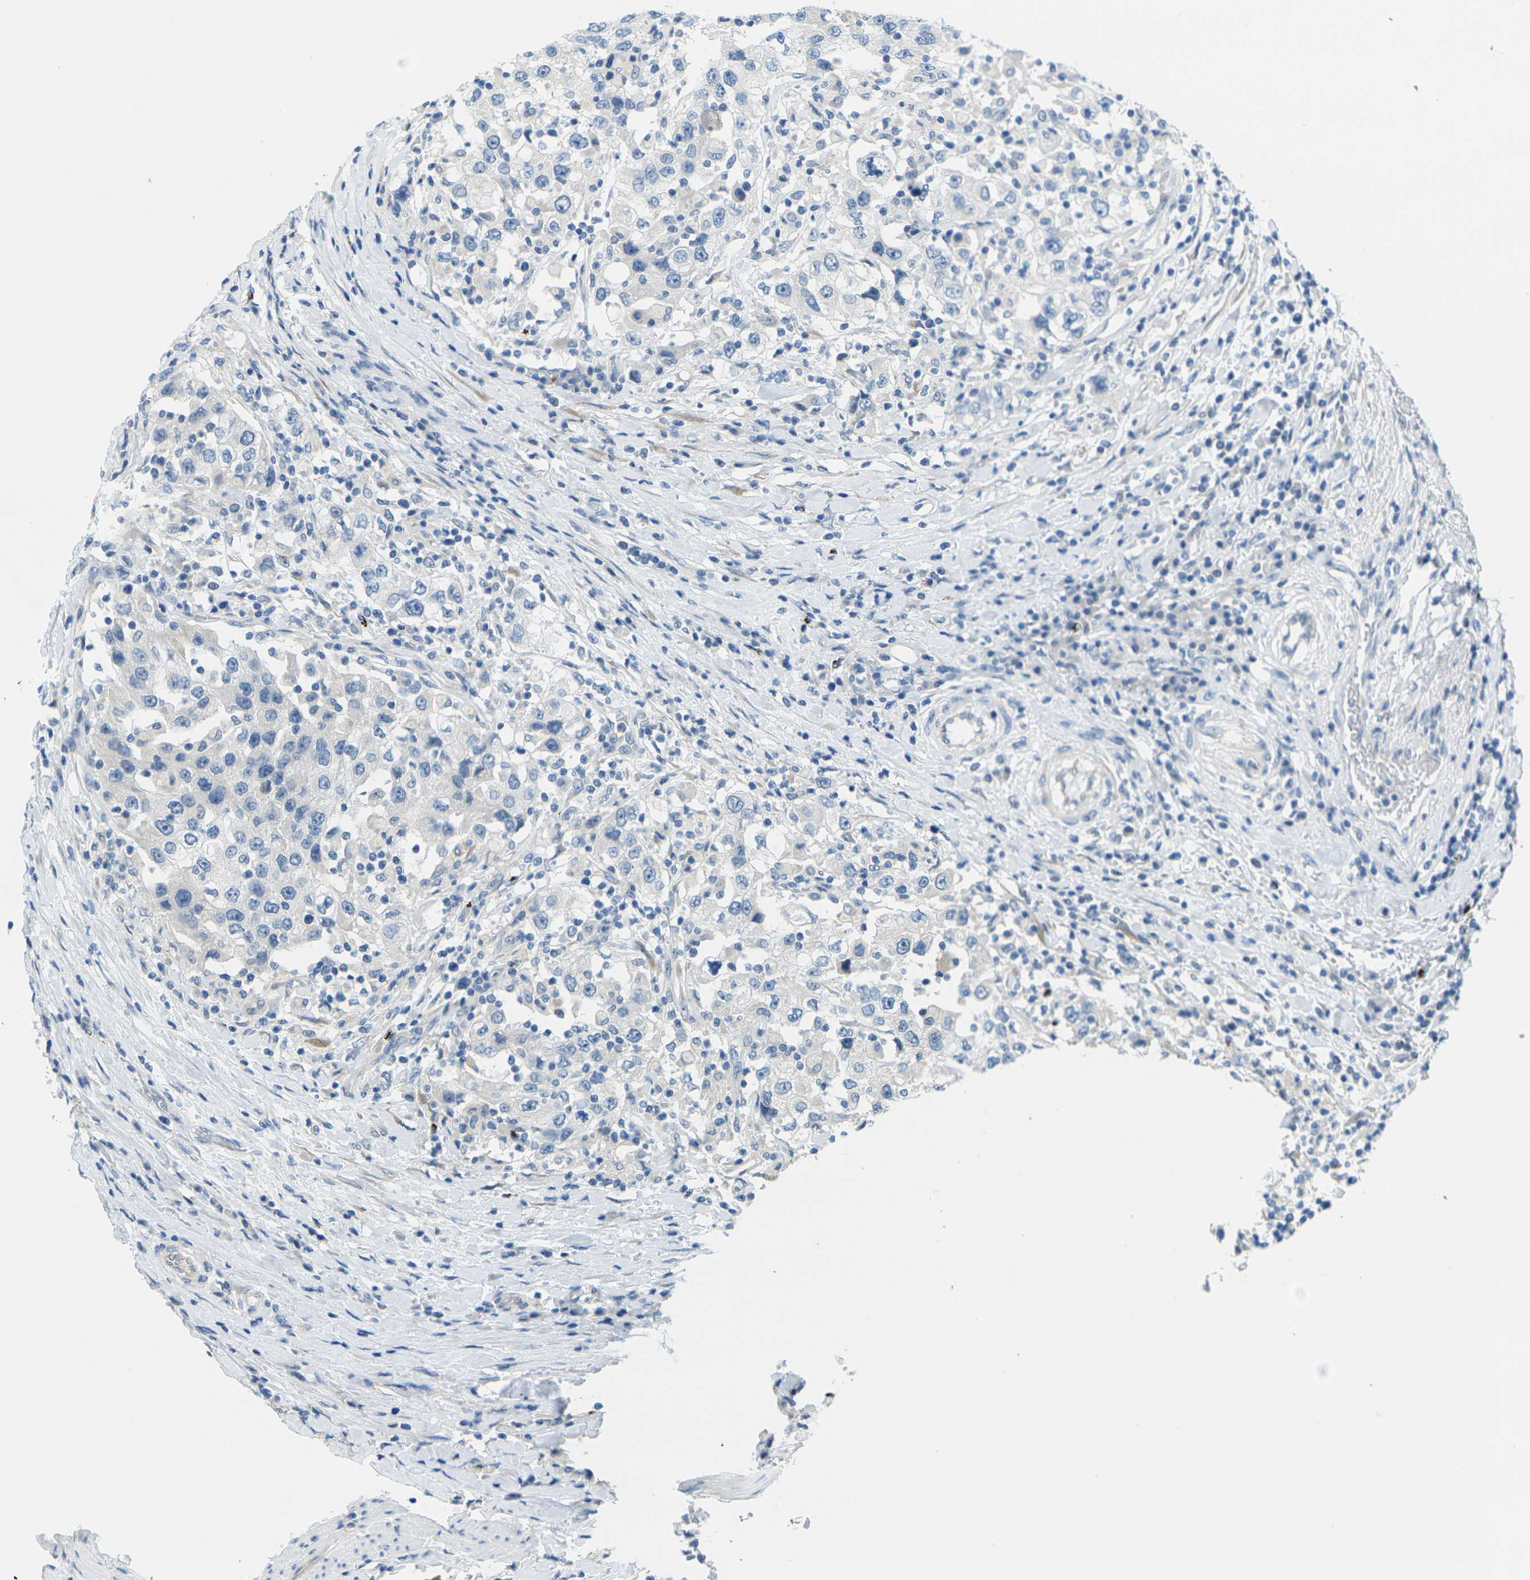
{"staining": {"intensity": "negative", "quantity": "none", "location": "none"}, "tissue": "urothelial cancer", "cell_type": "Tumor cells", "image_type": "cancer", "snomed": [{"axis": "morphology", "description": "Urothelial carcinoma, High grade"}, {"axis": "topography", "description": "Urinary bladder"}], "caption": "This histopathology image is of urothelial carcinoma (high-grade) stained with IHC to label a protein in brown with the nuclei are counter-stained blue. There is no expression in tumor cells.", "gene": "CYP2C8", "patient": {"sex": "female", "age": 80}}